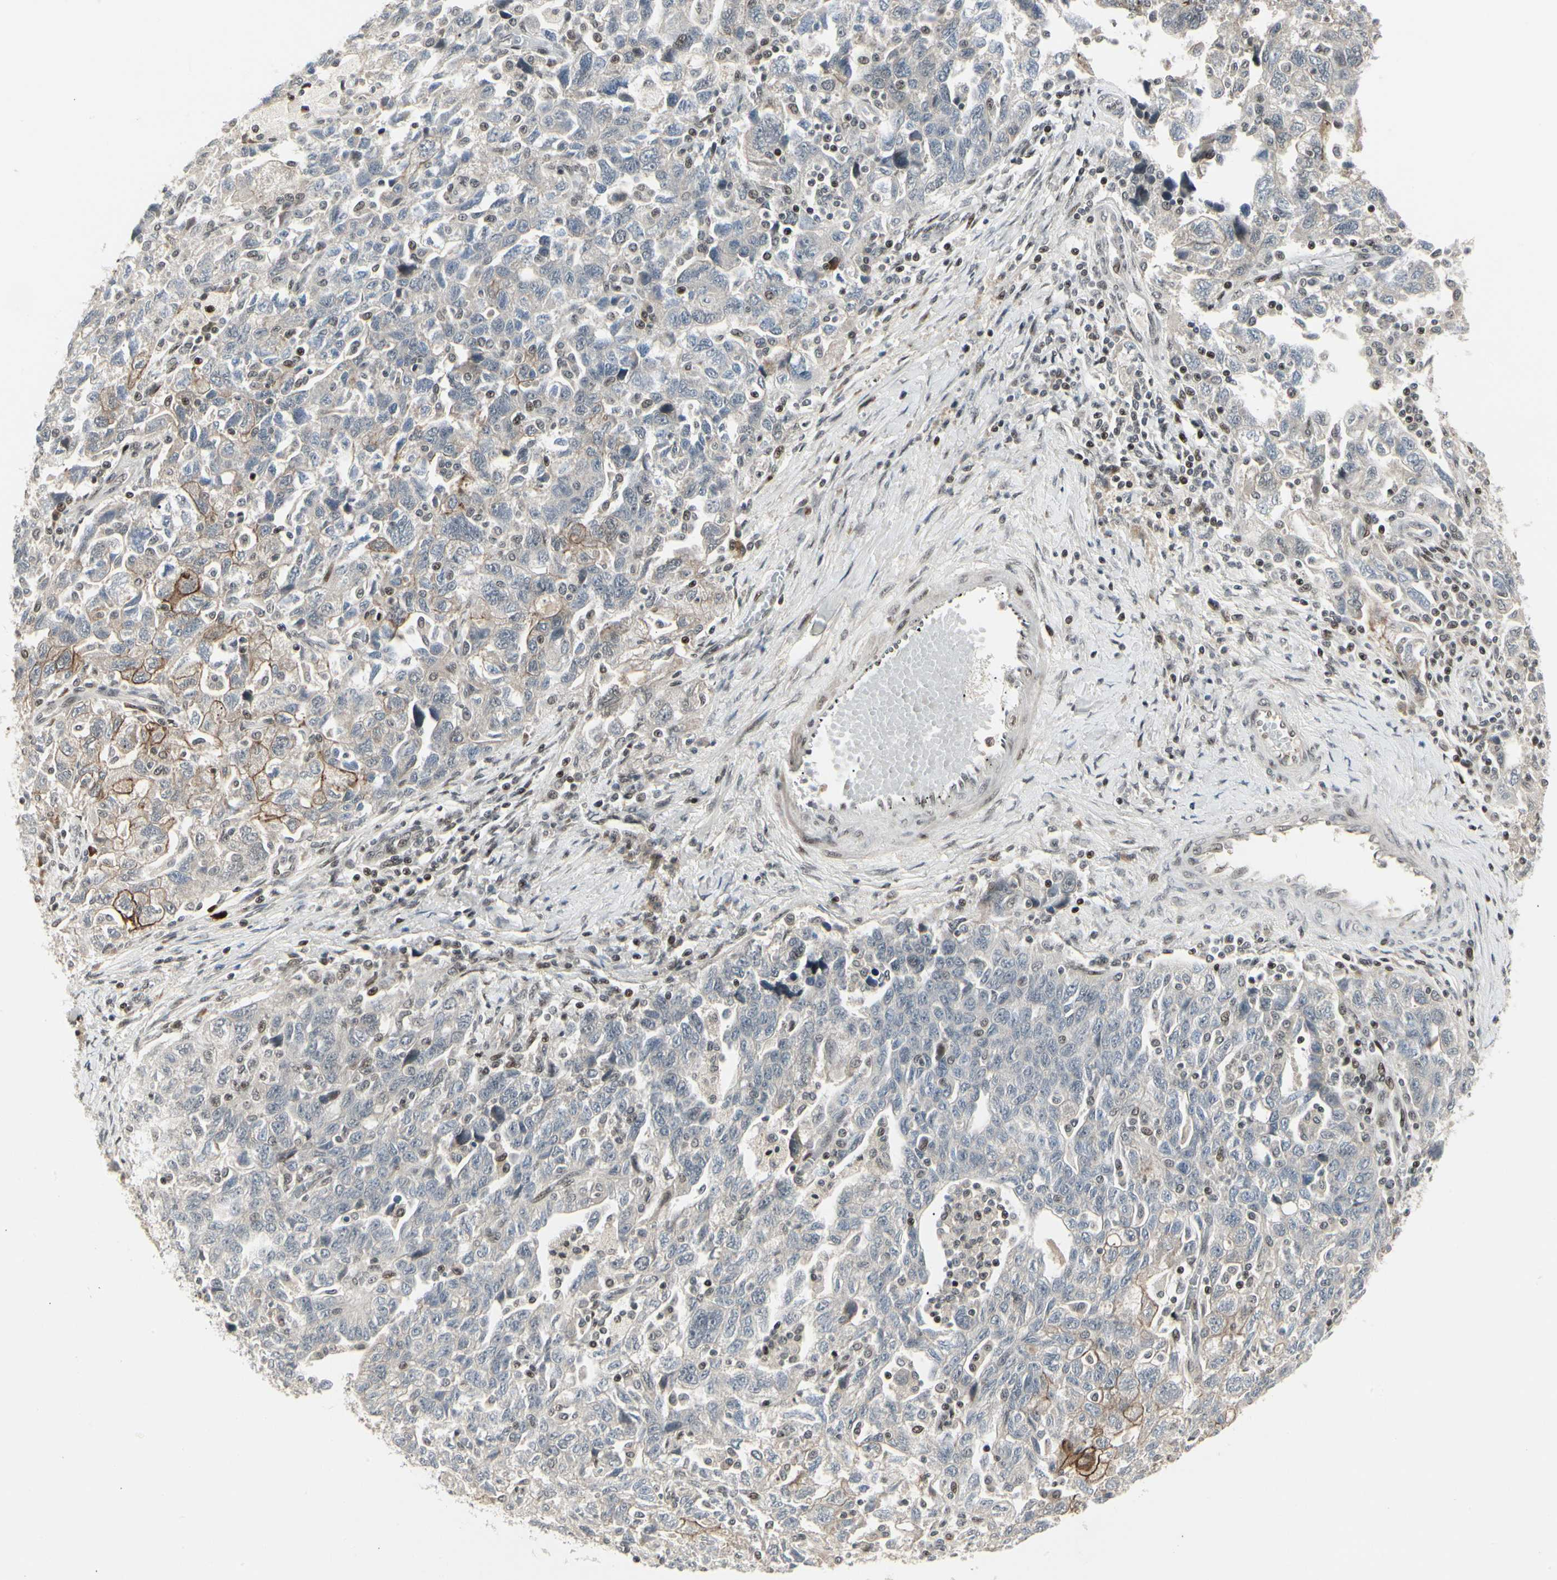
{"staining": {"intensity": "moderate", "quantity": "<25%", "location": "cytoplasmic/membranous"}, "tissue": "ovarian cancer", "cell_type": "Tumor cells", "image_type": "cancer", "snomed": [{"axis": "morphology", "description": "Carcinoma, NOS"}, {"axis": "morphology", "description": "Cystadenocarcinoma, serous, NOS"}, {"axis": "topography", "description": "Ovary"}], "caption": "An immunohistochemistry (IHC) photomicrograph of tumor tissue is shown. Protein staining in brown highlights moderate cytoplasmic/membranous positivity in ovarian serous cystadenocarcinoma within tumor cells.", "gene": "FOXJ2", "patient": {"sex": "female", "age": 69}}